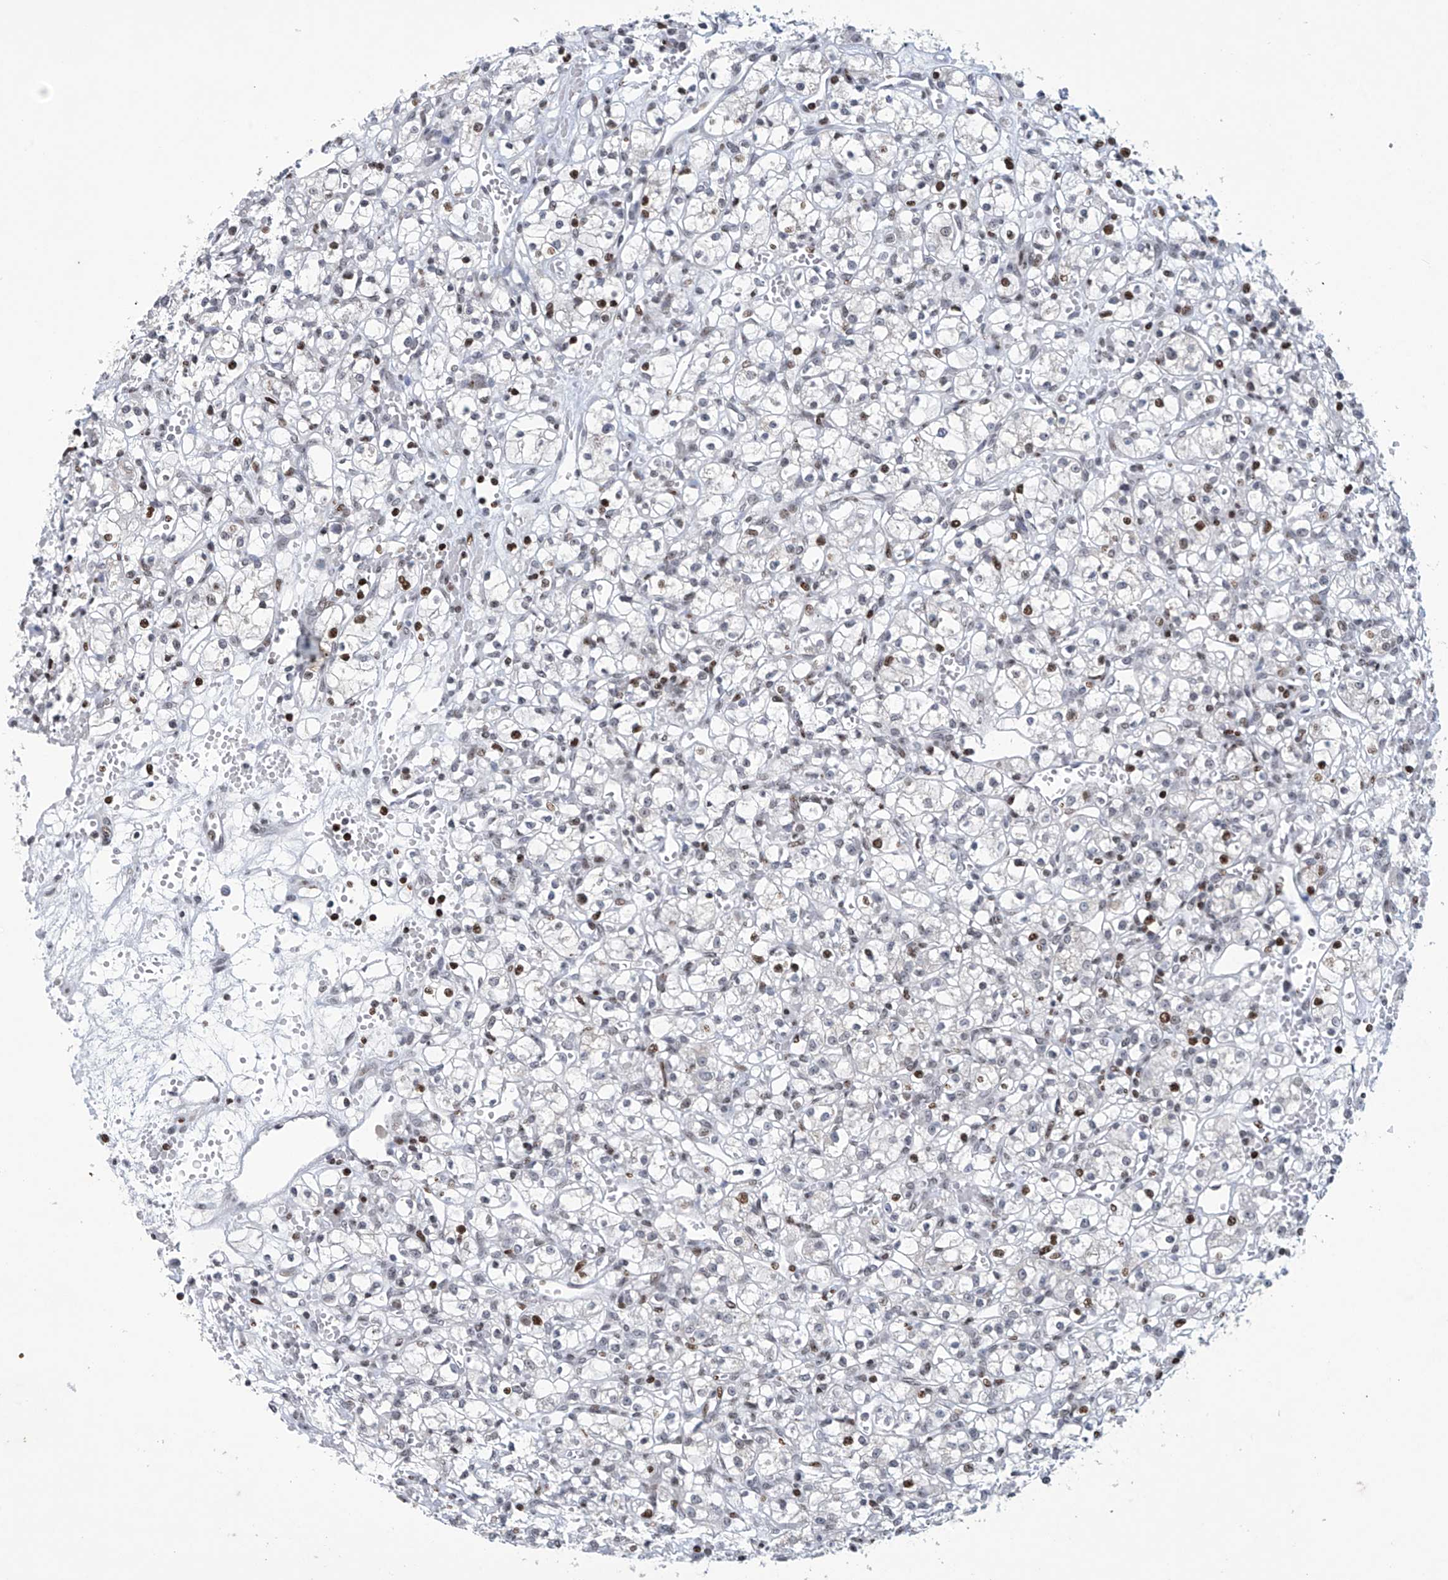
{"staining": {"intensity": "moderate", "quantity": "25%-75%", "location": "nuclear"}, "tissue": "renal cancer", "cell_type": "Tumor cells", "image_type": "cancer", "snomed": [{"axis": "morphology", "description": "Adenocarcinoma, NOS"}, {"axis": "topography", "description": "Kidney"}], "caption": "Approximately 25%-75% of tumor cells in human renal adenocarcinoma display moderate nuclear protein positivity as visualized by brown immunohistochemical staining.", "gene": "RFX7", "patient": {"sex": "female", "age": 59}}